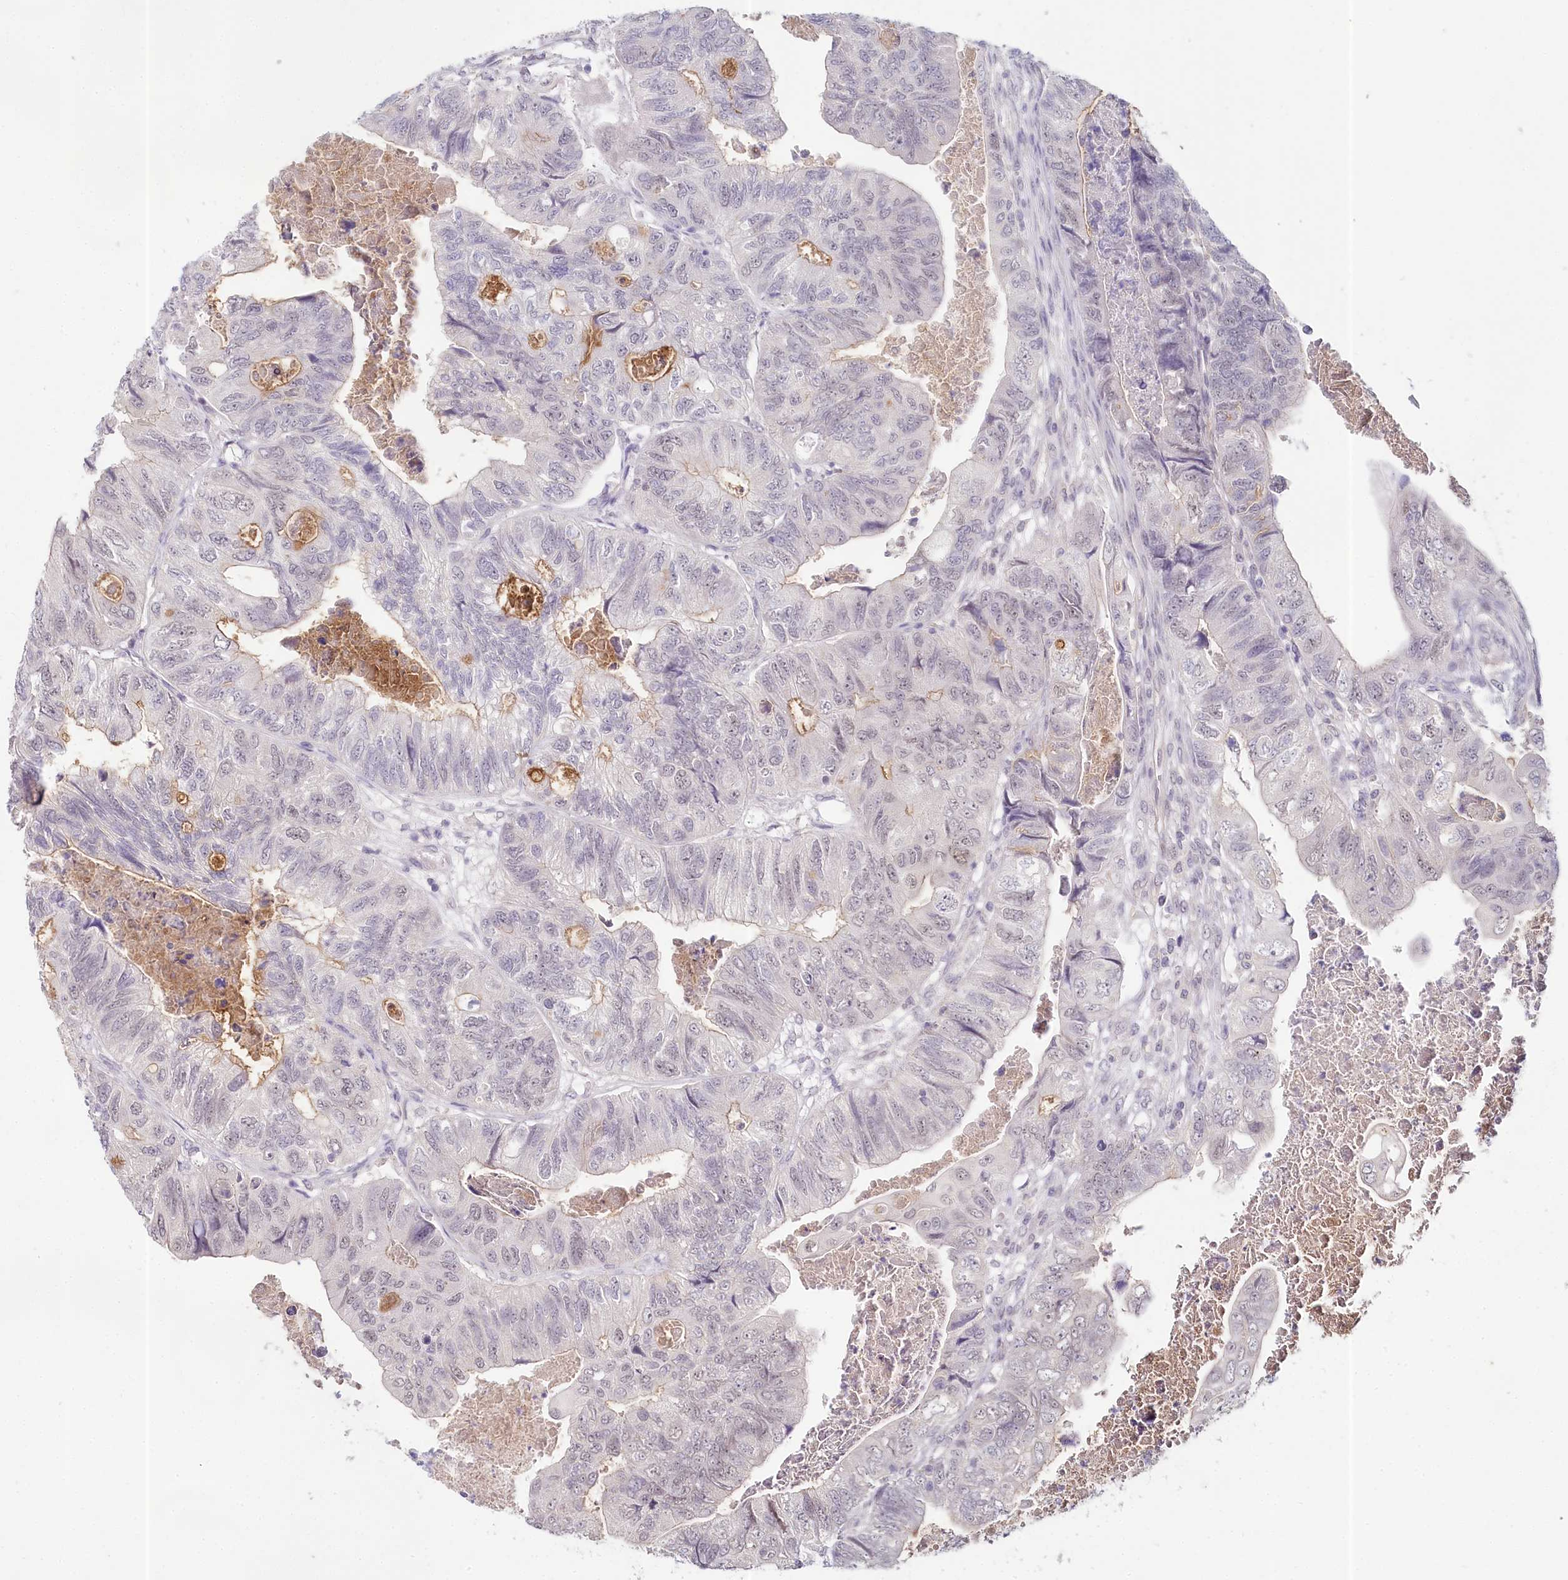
{"staining": {"intensity": "weak", "quantity": "<25%", "location": "nuclear"}, "tissue": "colorectal cancer", "cell_type": "Tumor cells", "image_type": "cancer", "snomed": [{"axis": "morphology", "description": "Adenocarcinoma, NOS"}, {"axis": "topography", "description": "Rectum"}], "caption": "Adenocarcinoma (colorectal) was stained to show a protein in brown. There is no significant staining in tumor cells.", "gene": "AMTN", "patient": {"sex": "male", "age": 63}}